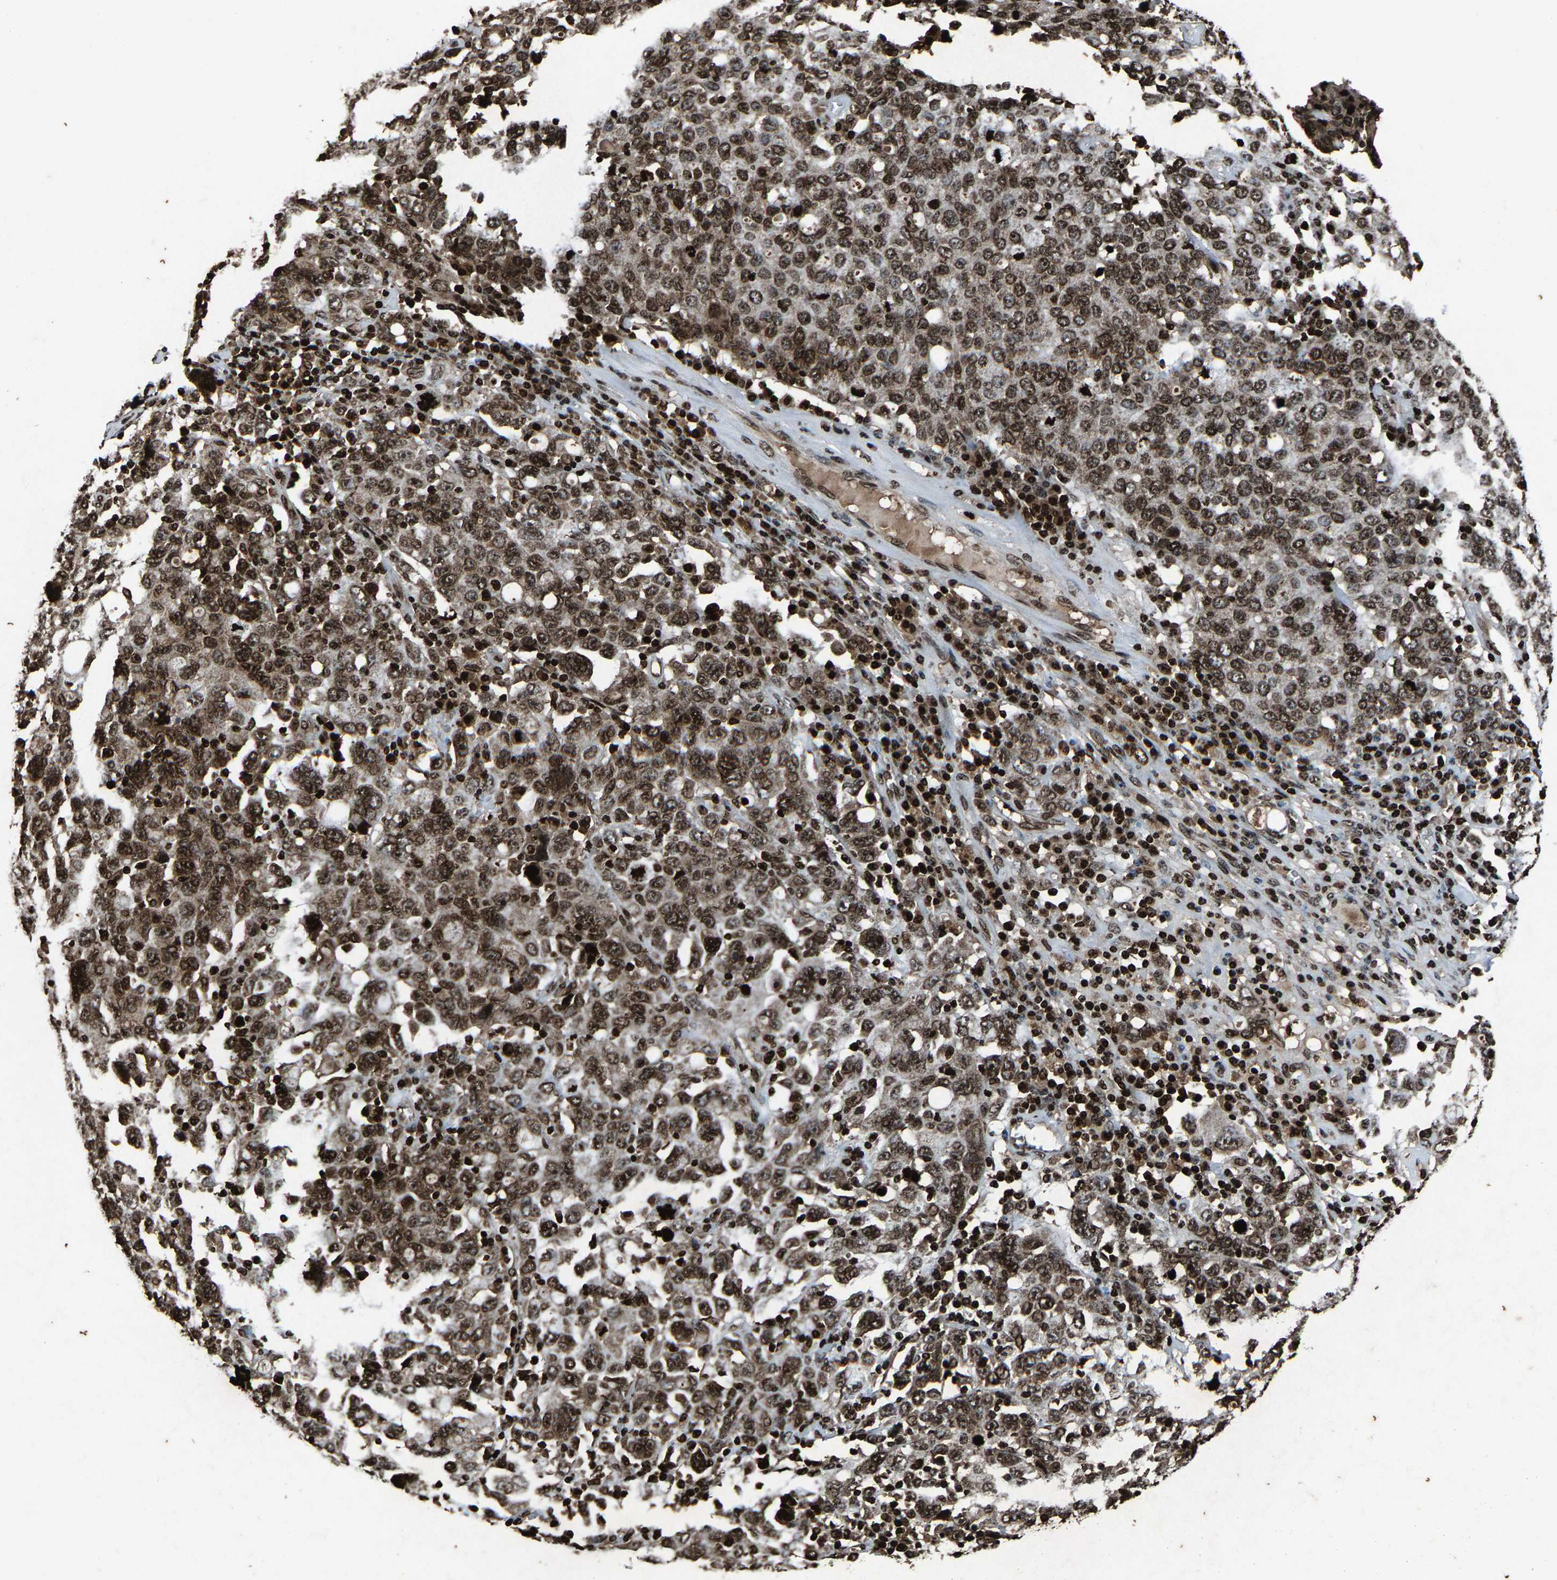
{"staining": {"intensity": "moderate", "quantity": ">75%", "location": "nuclear"}, "tissue": "ovarian cancer", "cell_type": "Tumor cells", "image_type": "cancer", "snomed": [{"axis": "morphology", "description": "Carcinoma, endometroid"}, {"axis": "topography", "description": "Ovary"}], "caption": "High-magnification brightfield microscopy of ovarian endometroid carcinoma stained with DAB (brown) and counterstained with hematoxylin (blue). tumor cells exhibit moderate nuclear positivity is seen in approximately>75% of cells.", "gene": "H4C1", "patient": {"sex": "female", "age": 62}}